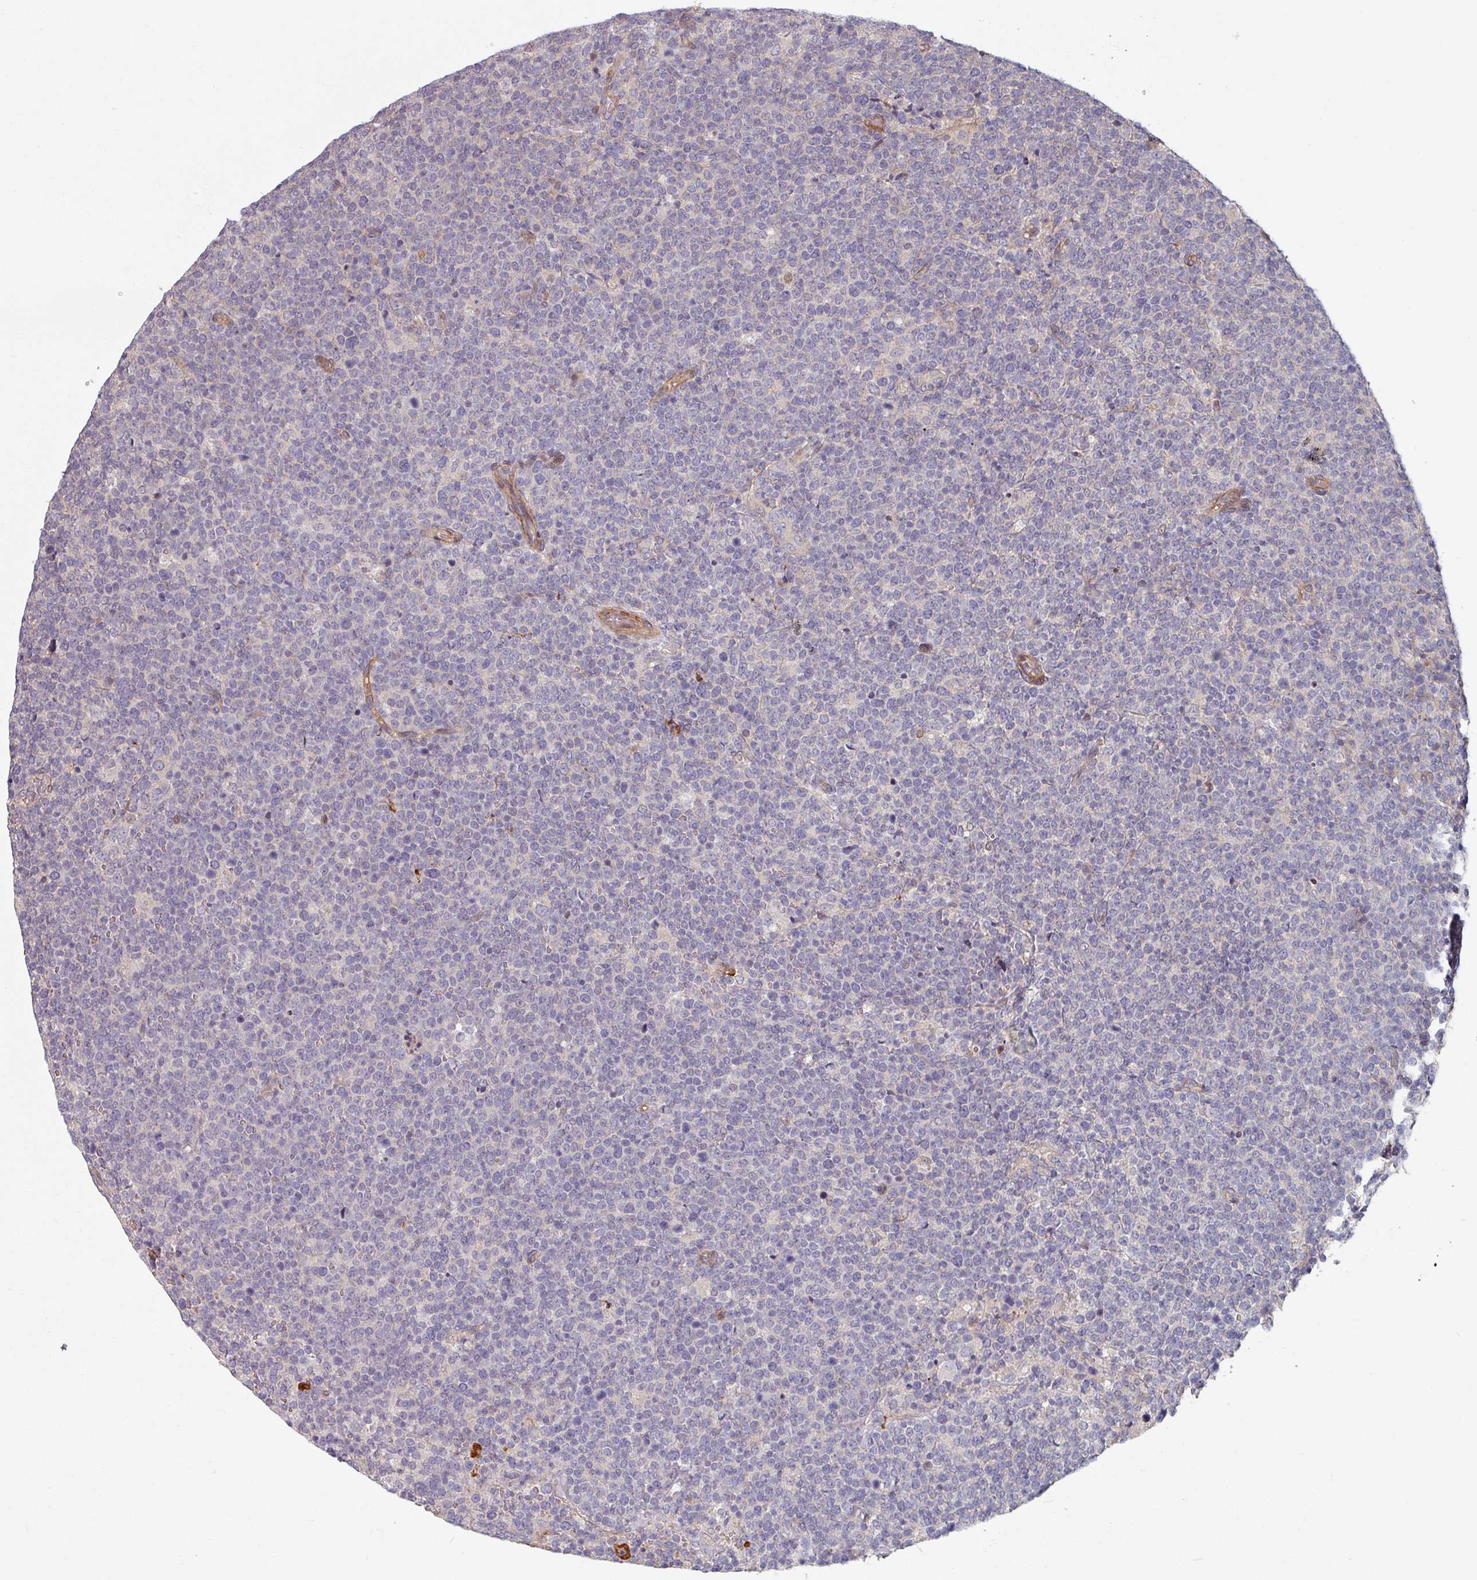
{"staining": {"intensity": "negative", "quantity": "none", "location": "none"}, "tissue": "lymphoma", "cell_type": "Tumor cells", "image_type": "cancer", "snomed": [{"axis": "morphology", "description": "Malignant lymphoma, non-Hodgkin's type, High grade"}, {"axis": "topography", "description": "Lymph node"}], "caption": "This is a histopathology image of immunohistochemistry (IHC) staining of high-grade malignant lymphoma, non-Hodgkin's type, which shows no expression in tumor cells. (DAB (3,3'-diaminobenzidine) IHC with hematoxylin counter stain).", "gene": "C4BPB", "patient": {"sex": "male", "age": 61}}